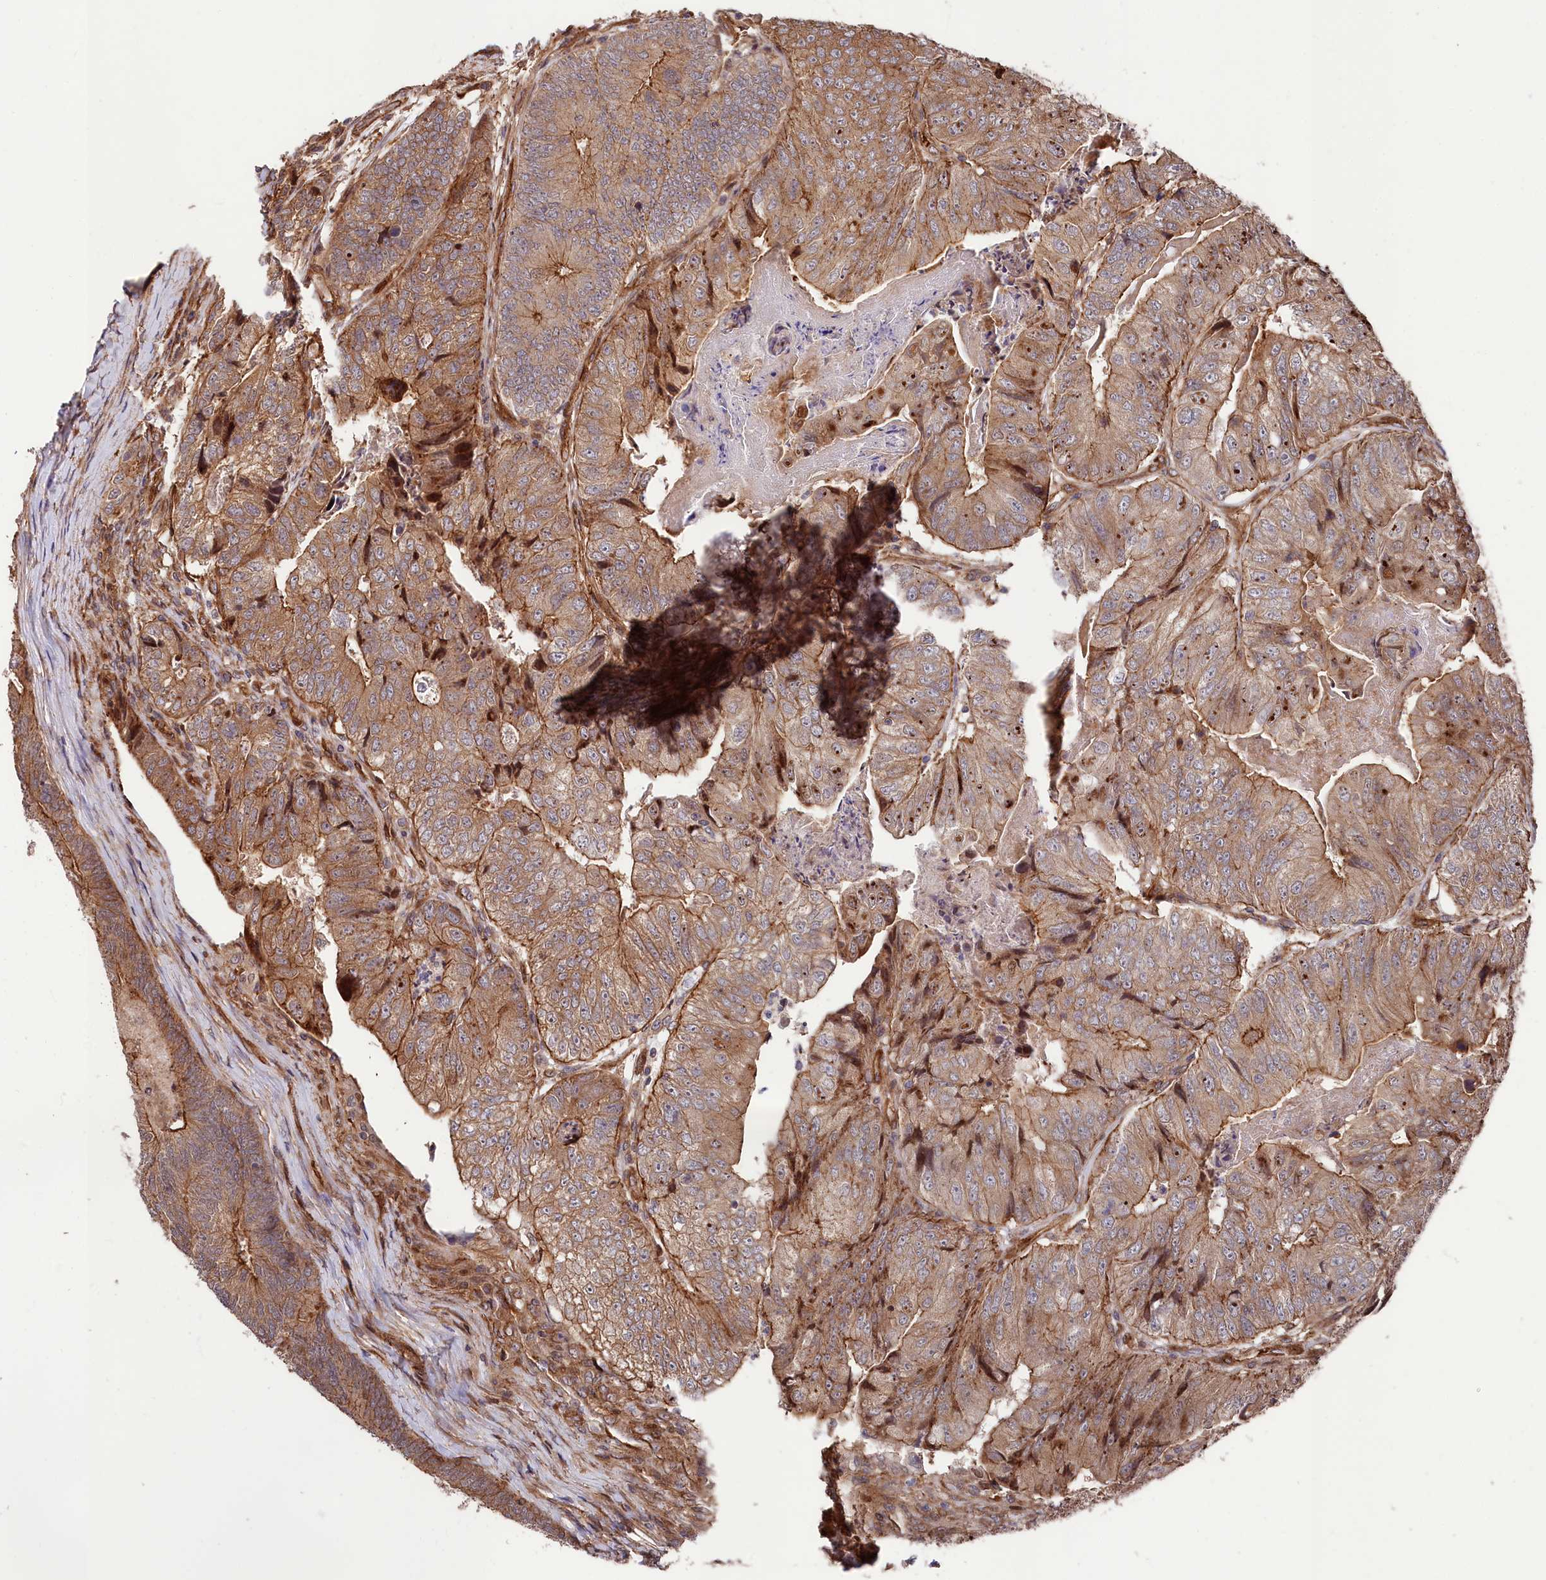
{"staining": {"intensity": "moderate", "quantity": ">75%", "location": "cytoplasmic/membranous"}, "tissue": "colorectal cancer", "cell_type": "Tumor cells", "image_type": "cancer", "snomed": [{"axis": "morphology", "description": "Adenocarcinoma, NOS"}, {"axis": "topography", "description": "Colon"}], "caption": "Immunohistochemistry of human colorectal adenocarcinoma shows medium levels of moderate cytoplasmic/membranous positivity in about >75% of tumor cells.", "gene": "TNKS1BP1", "patient": {"sex": "female", "age": 67}}